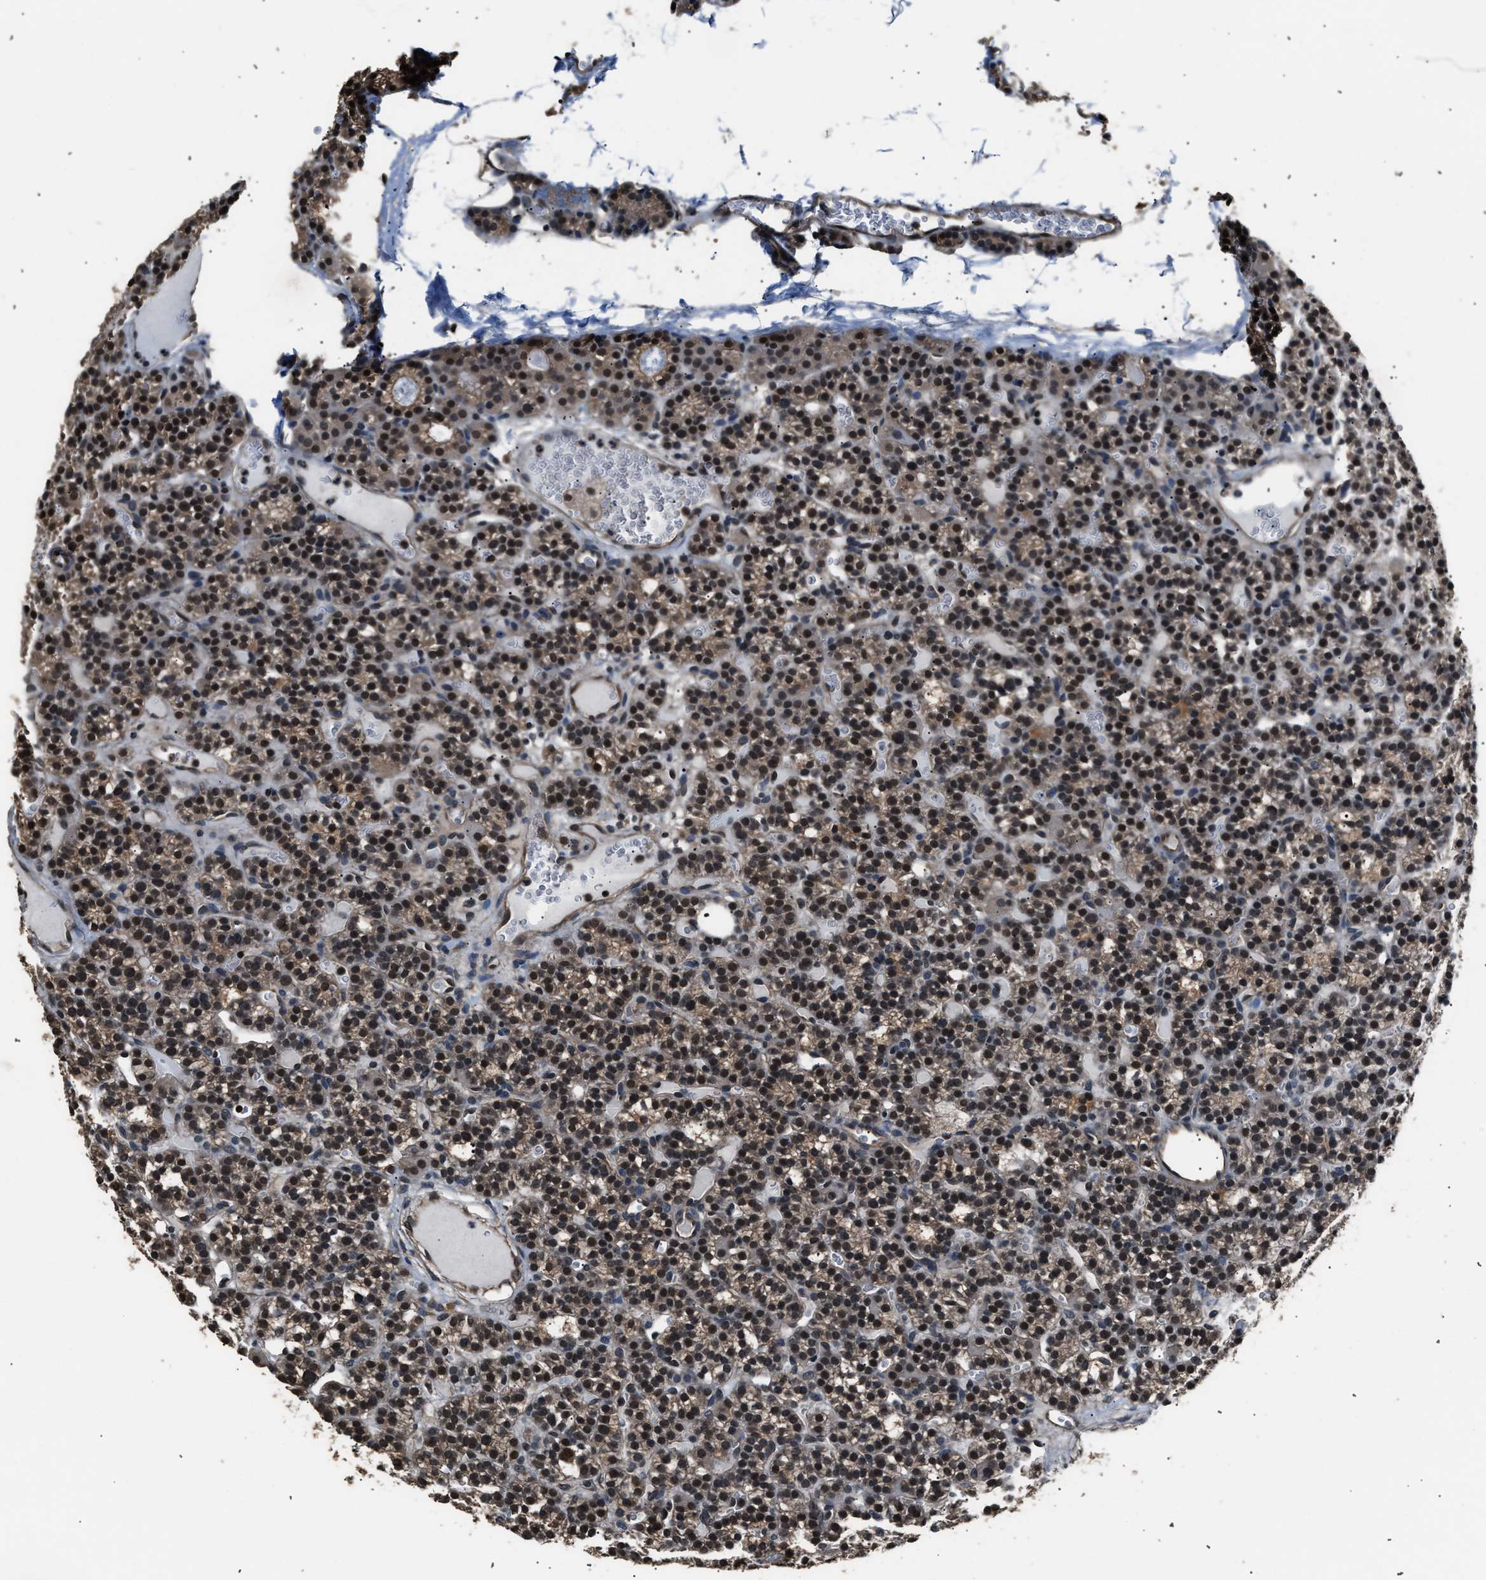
{"staining": {"intensity": "moderate", "quantity": ">75%", "location": "cytoplasmic/membranous,nuclear"}, "tissue": "parathyroid gland", "cell_type": "Glandular cells", "image_type": "normal", "snomed": [{"axis": "morphology", "description": "Normal tissue, NOS"}, {"axis": "morphology", "description": "Adenoma, NOS"}, {"axis": "topography", "description": "Parathyroid gland"}], "caption": "Immunohistochemical staining of unremarkable human parathyroid gland demonstrates >75% levels of moderate cytoplasmic/membranous,nuclear protein positivity in approximately >75% of glandular cells.", "gene": "DFFA", "patient": {"sex": "female", "age": 58}}